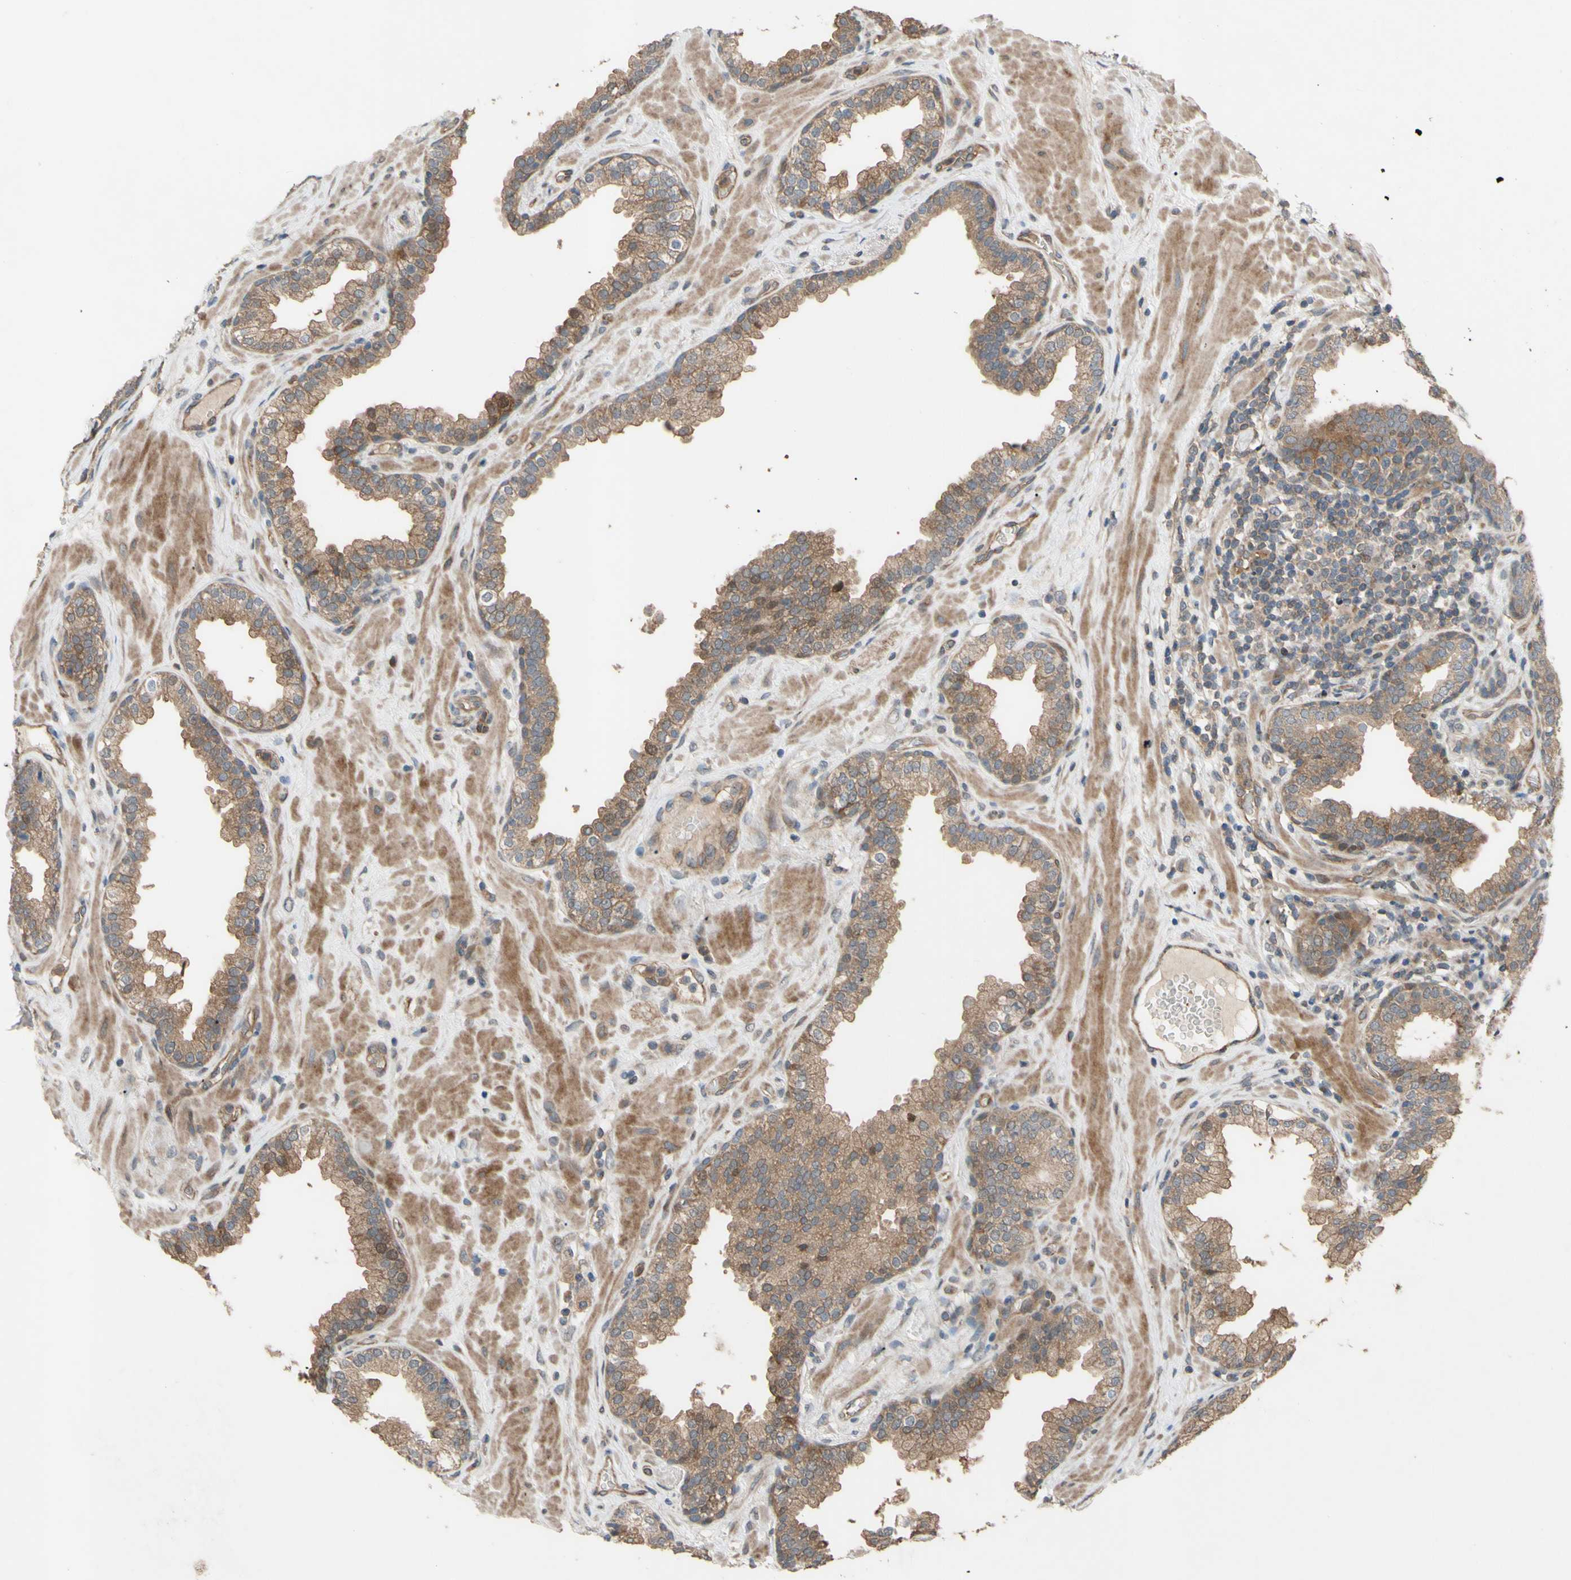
{"staining": {"intensity": "moderate", "quantity": ">75%", "location": "cytoplasmic/membranous"}, "tissue": "prostate", "cell_type": "Glandular cells", "image_type": "normal", "snomed": [{"axis": "morphology", "description": "Normal tissue, NOS"}, {"axis": "topography", "description": "Prostate"}], "caption": "Moderate cytoplasmic/membranous positivity is present in about >75% of glandular cells in benign prostate.", "gene": "SHROOM4", "patient": {"sex": "male", "age": 51}}